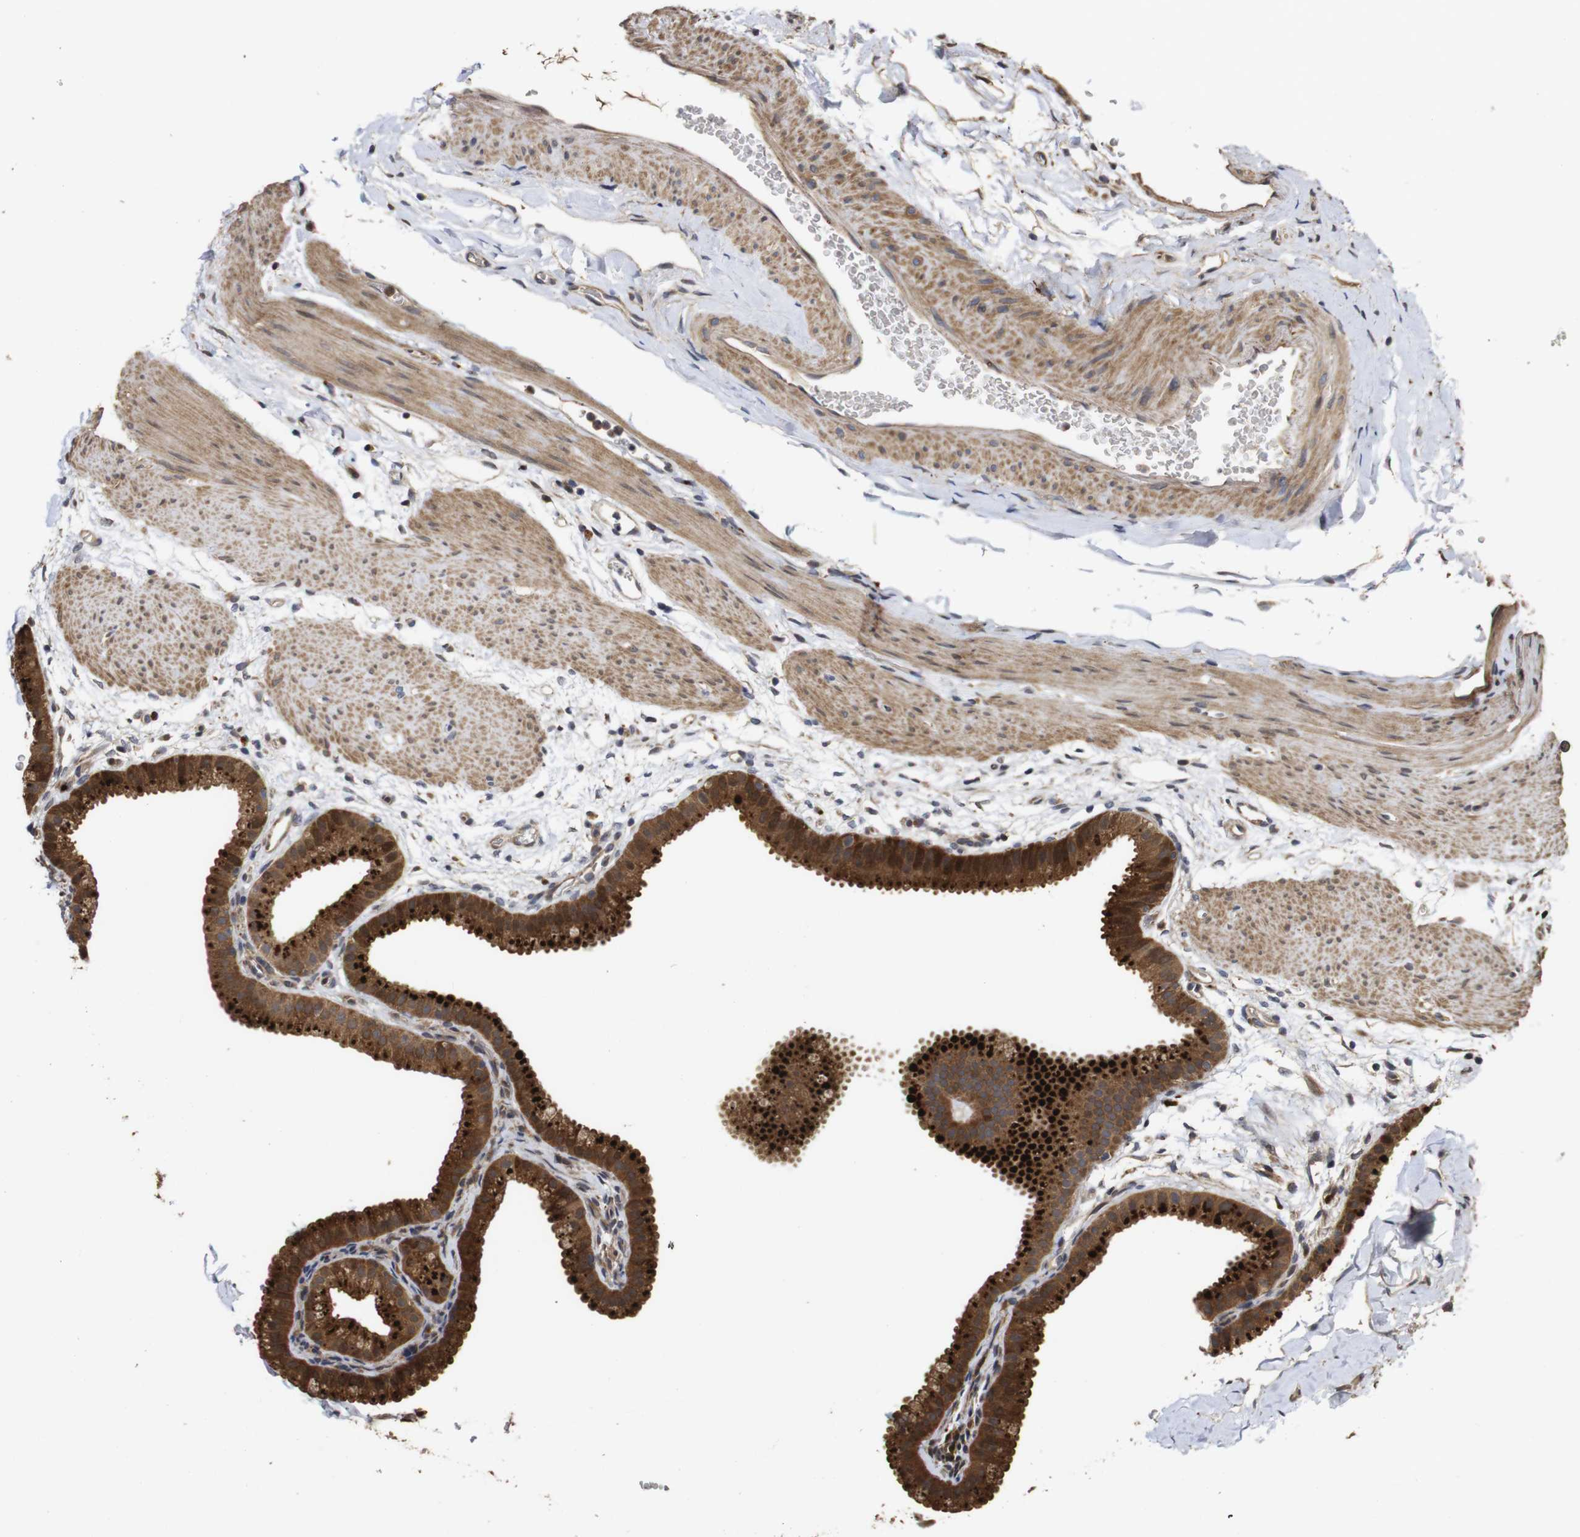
{"staining": {"intensity": "strong", "quantity": ">75%", "location": "cytoplasmic/membranous"}, "tissue": "gallbladder", "cell_type": "Glandular cells", "image_type": "normal", "snomed": [{"axis": "morphology", "description": "Normal tissue, NOS"}, {"axis": "topography", "description": "Gallbladder"}], "caption": "This image displays normal gallbladder stained with IHC to label a protein in brown. The cytoplasmic/membranous of glandular cells show strong positivity for the protein. Nuclei are counter-stained blue.", "gene": "PTPN14", "patient": {"sex": "female", "age": 64}}